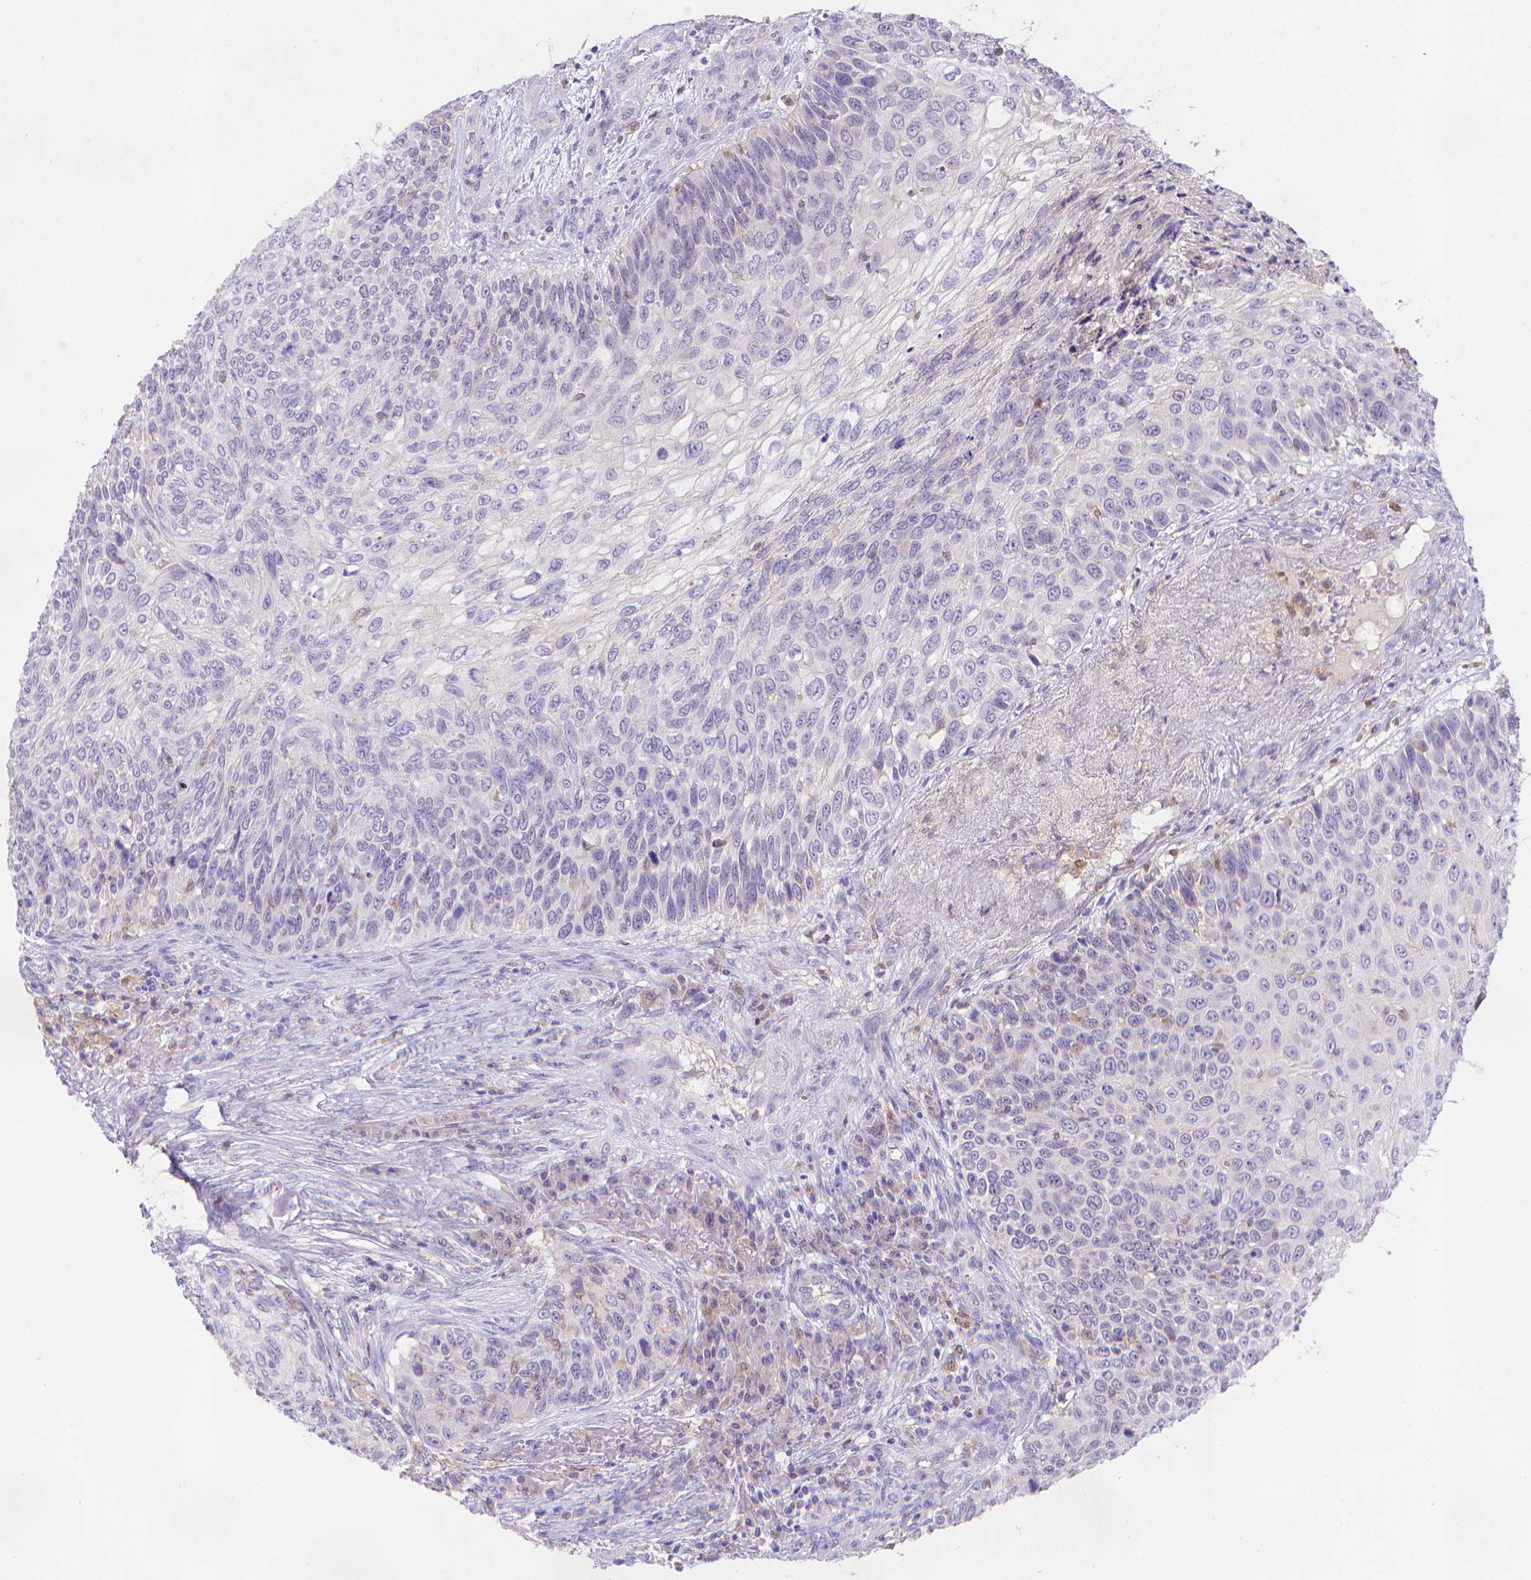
{"staining": {"intensity": "negative", "quantity": "none", "location": "none"}, "tissue": "skin cancer", "cell_type": "Tumor cells", "image_type": "cancer", "snomed": [{"axis": "morphology", "description": "Squamous cell carcinoma, NOS"}, {"axis": "topography", "description": "Skin"}], "caption": "Protein analysis of skin cancer (squamous cell carcinoma) exhibits no significant positivity in tumor cells. (DAB (3,3'-diaminobenzidine) immunohistochemistry visualized using brightfield microscopy, high magnification).", "gene": "FGD2", "patient": {"sex": "male", "age": 92}}